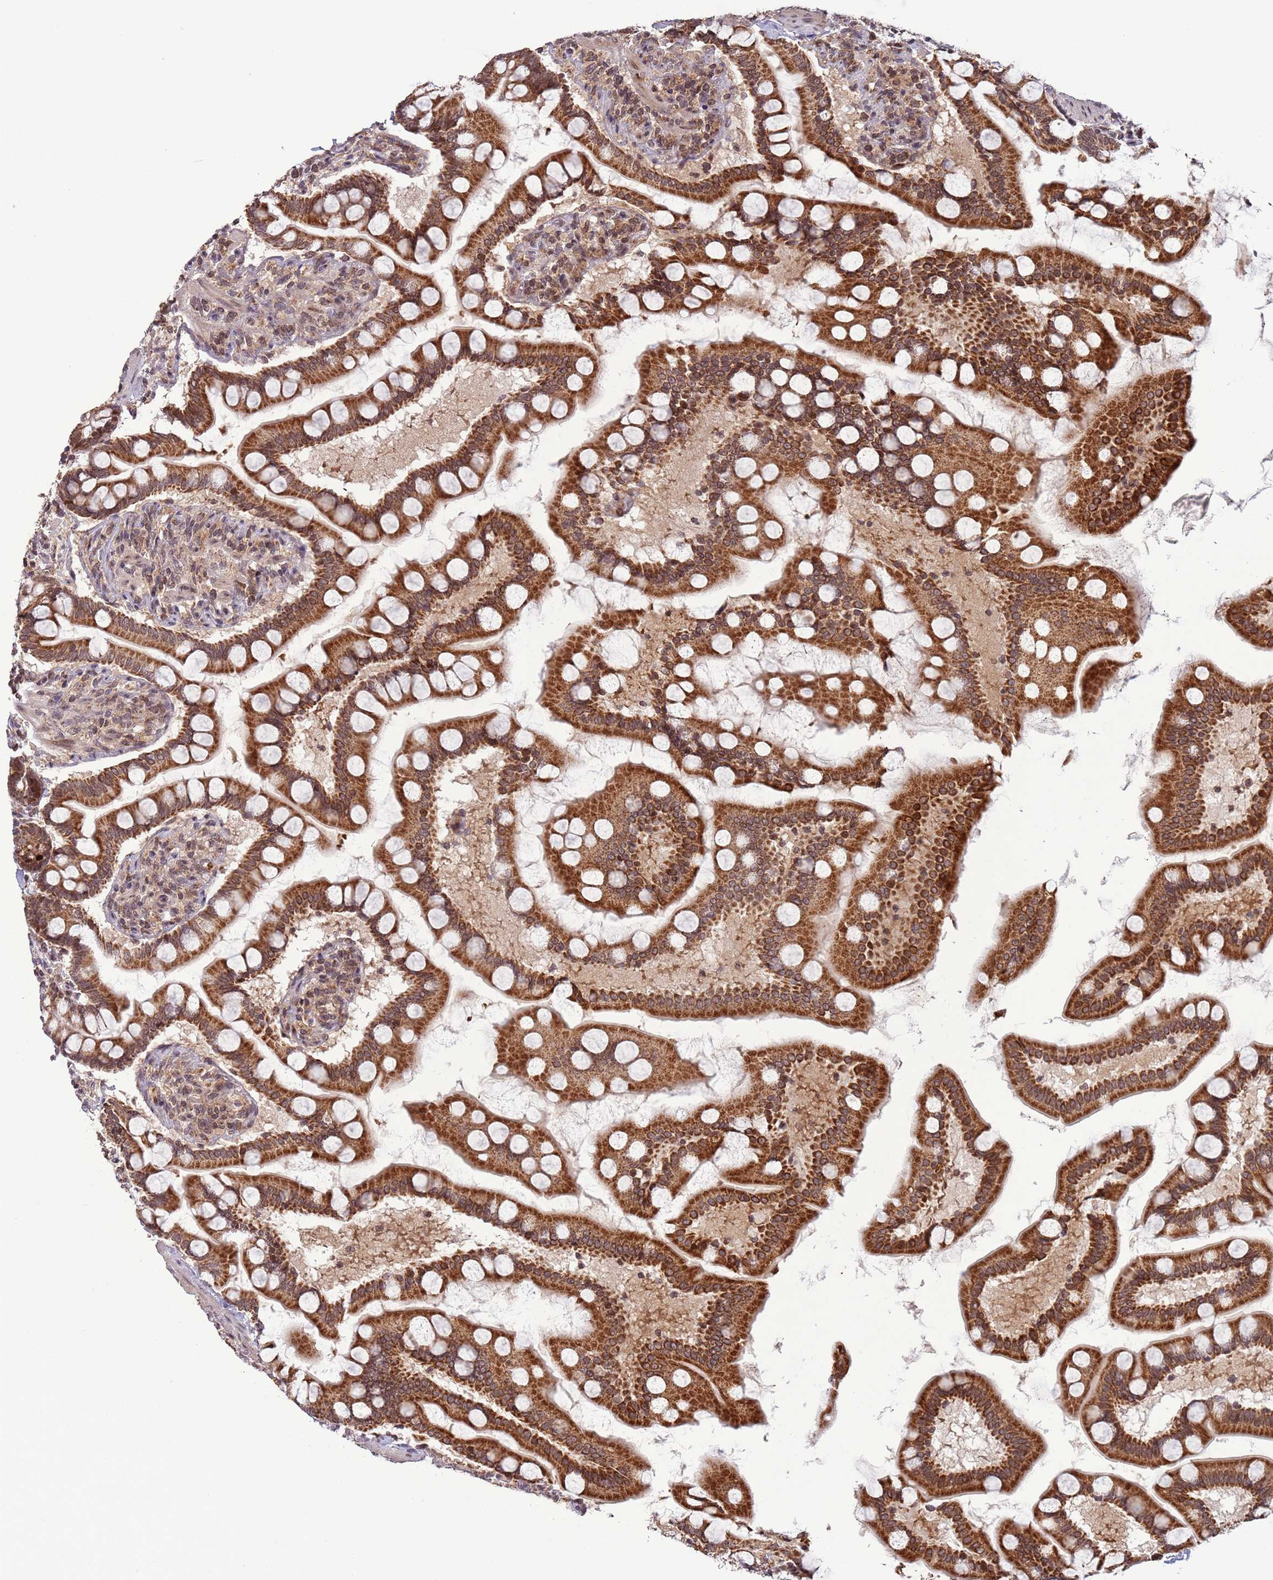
{"staining": {"intensity": "strong", "quantity": ">75%", "location": "cytoplasmic/membranous"}, "tissue": "small intestine", "cell_type": "Glandular cells", "image_type": "normal", "snomed": [{"axis": "morphology", "description": "Normal tissue, NOS"}, {"axis": "topography", "description": "Small intestine"}], "caption": "Protein expression analysis of benign small intestine reveals strong cytoplasmic/membranous expression in about >75% of glandular cells. The protein is shown in brown color, while the nuclei are stained blue.", "gene": "RCOR2", "patient": {"sex": "male", "age": 41}}